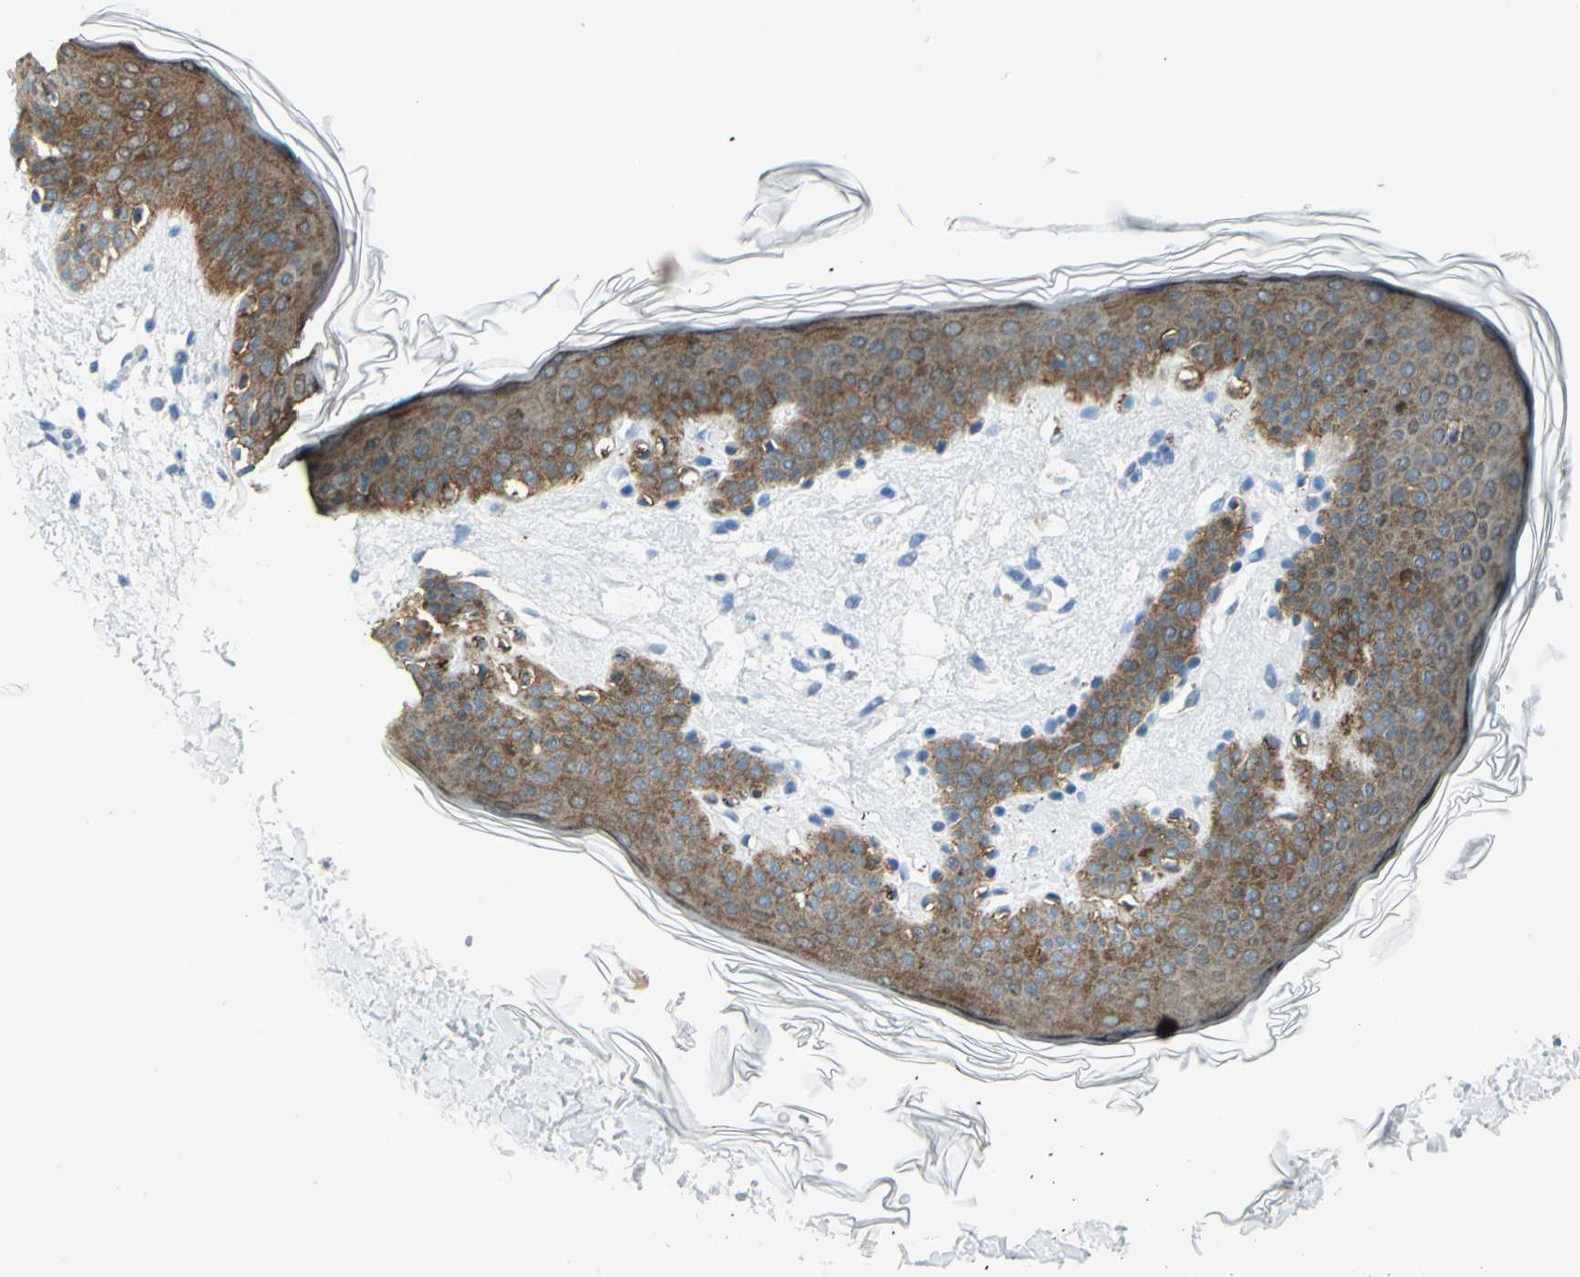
{"staining": {"intensity": "negative", "quantity": "none", "location": "none"}, "tissue": "skin", "cell_type": "Fibroblasts", "image_type": "normal", "snomed": [{"axis": "morphology", "description": "Normal tissue, NOS"}, {"axis": "topography", "description": "Skin"}], "caption": "Image shows no significant protein expression in fibroblasts of unremarkable skin.", "gene": "SFN", "patient": {"sex": "female", "age": 56}}